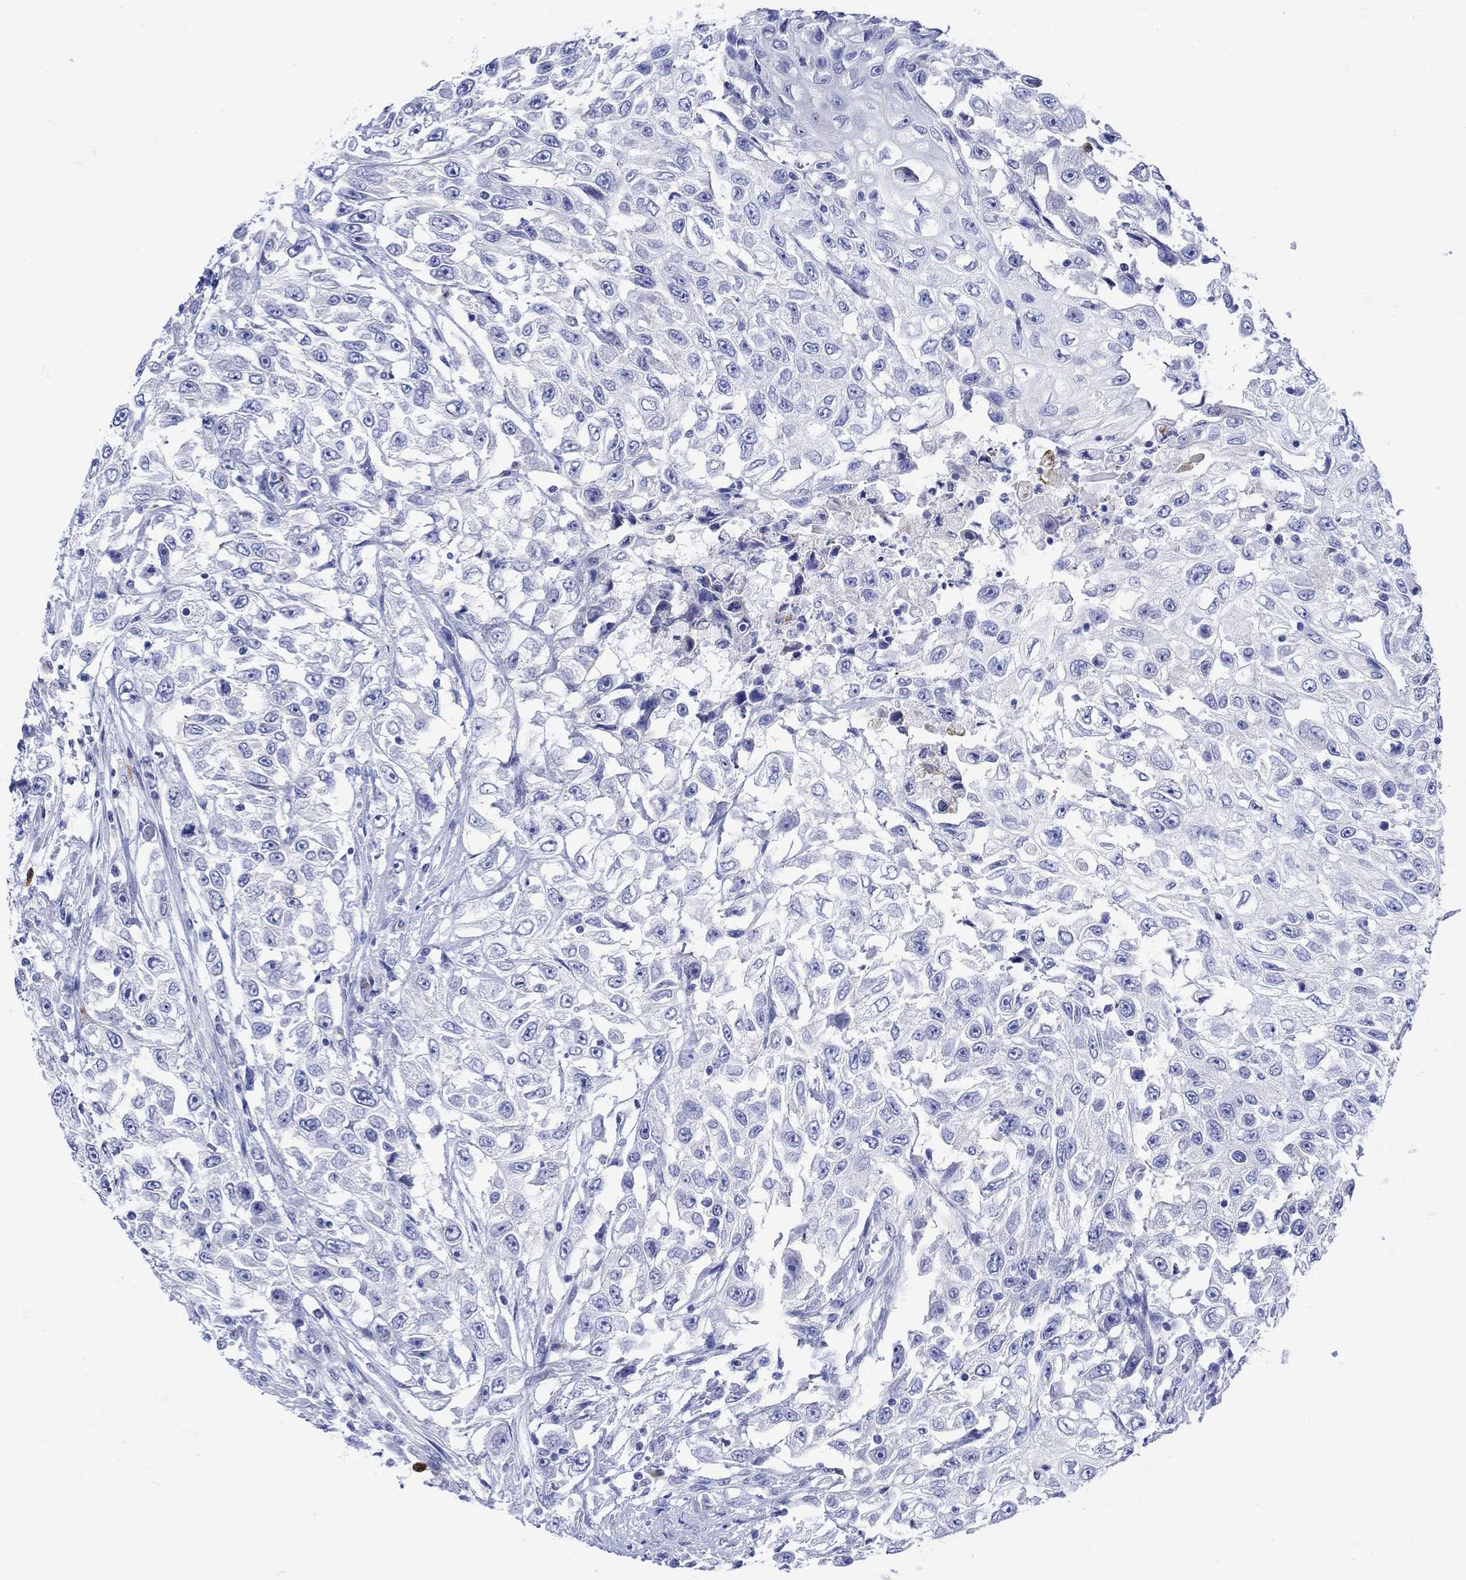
{"staining": {"intensity": "negative", "quantity": "none", "location": "none"}, "tissue": "urothelial cancer", "cell_type": "Tumor cells", "image_type": "cancer", "snomed": [{"axis": "morphology", "description": "Urothelial carcinoma, High grade"}, {"axis": "topography", "description": "Urinary bladder"}], "caption": "Human urothelial cancer stained for a protein using immunohistochemistry shows no positivity in tumor cells.", "gene": "ANKMY1", "patient": {"sex": "female", "age": 56}}